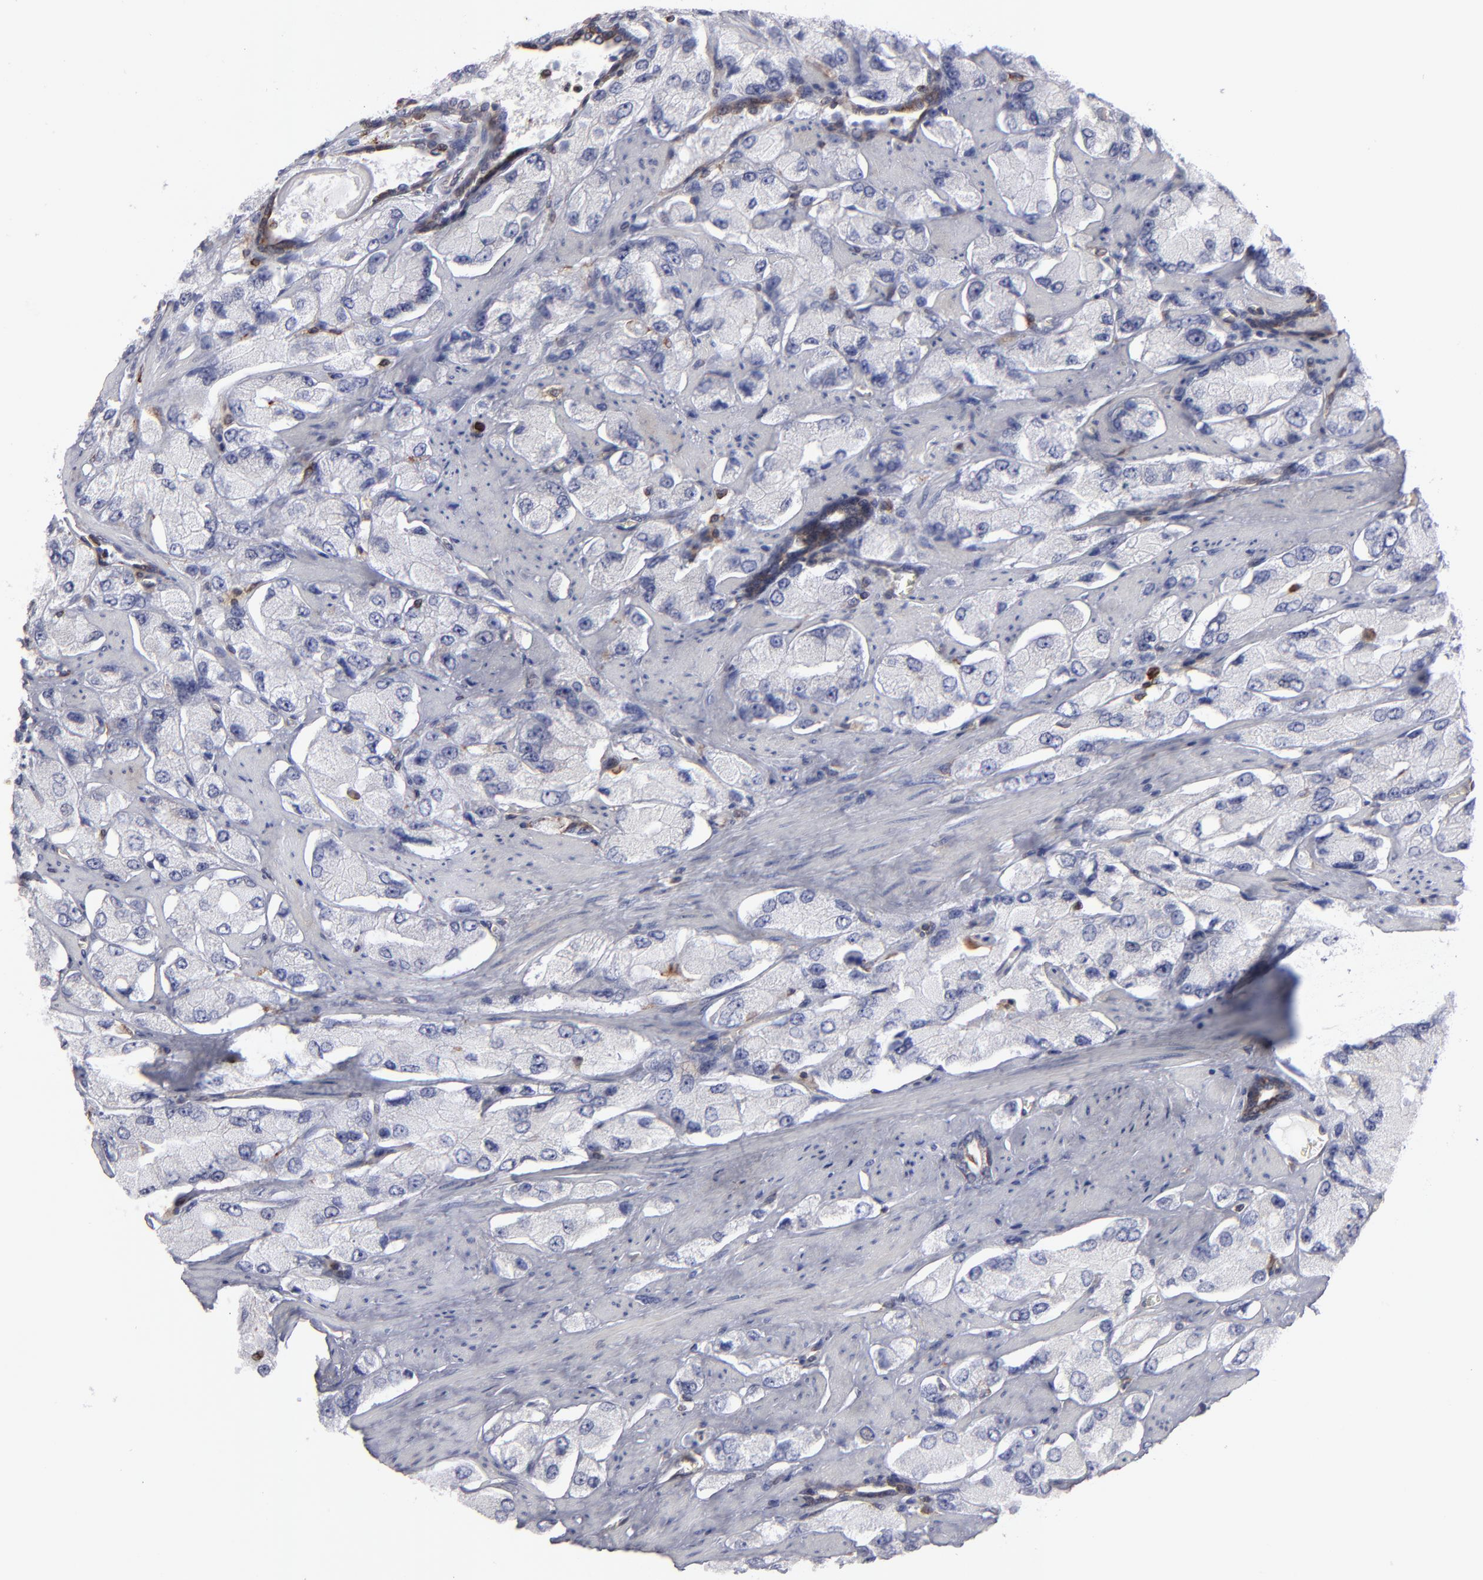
{"staining": {"intensity": "negative", "quantity": "none", "location": "none"}, "tissue": "prostate cancer", "cell_type": "Tumor cells", "image_type": "cancer", "snomed": [{"axis": "morphology", "description": "Adenocarcinoma, High grade"}, {"axis": "topography", "description": "Prostate"}], "caption": "The immunohistochemistry (IHC) photomicrograph has no significant expression in tumor cells of prostate cancer tissue.", "gene": "TMX1", "patient": {"sex": "male", "age": 58}}